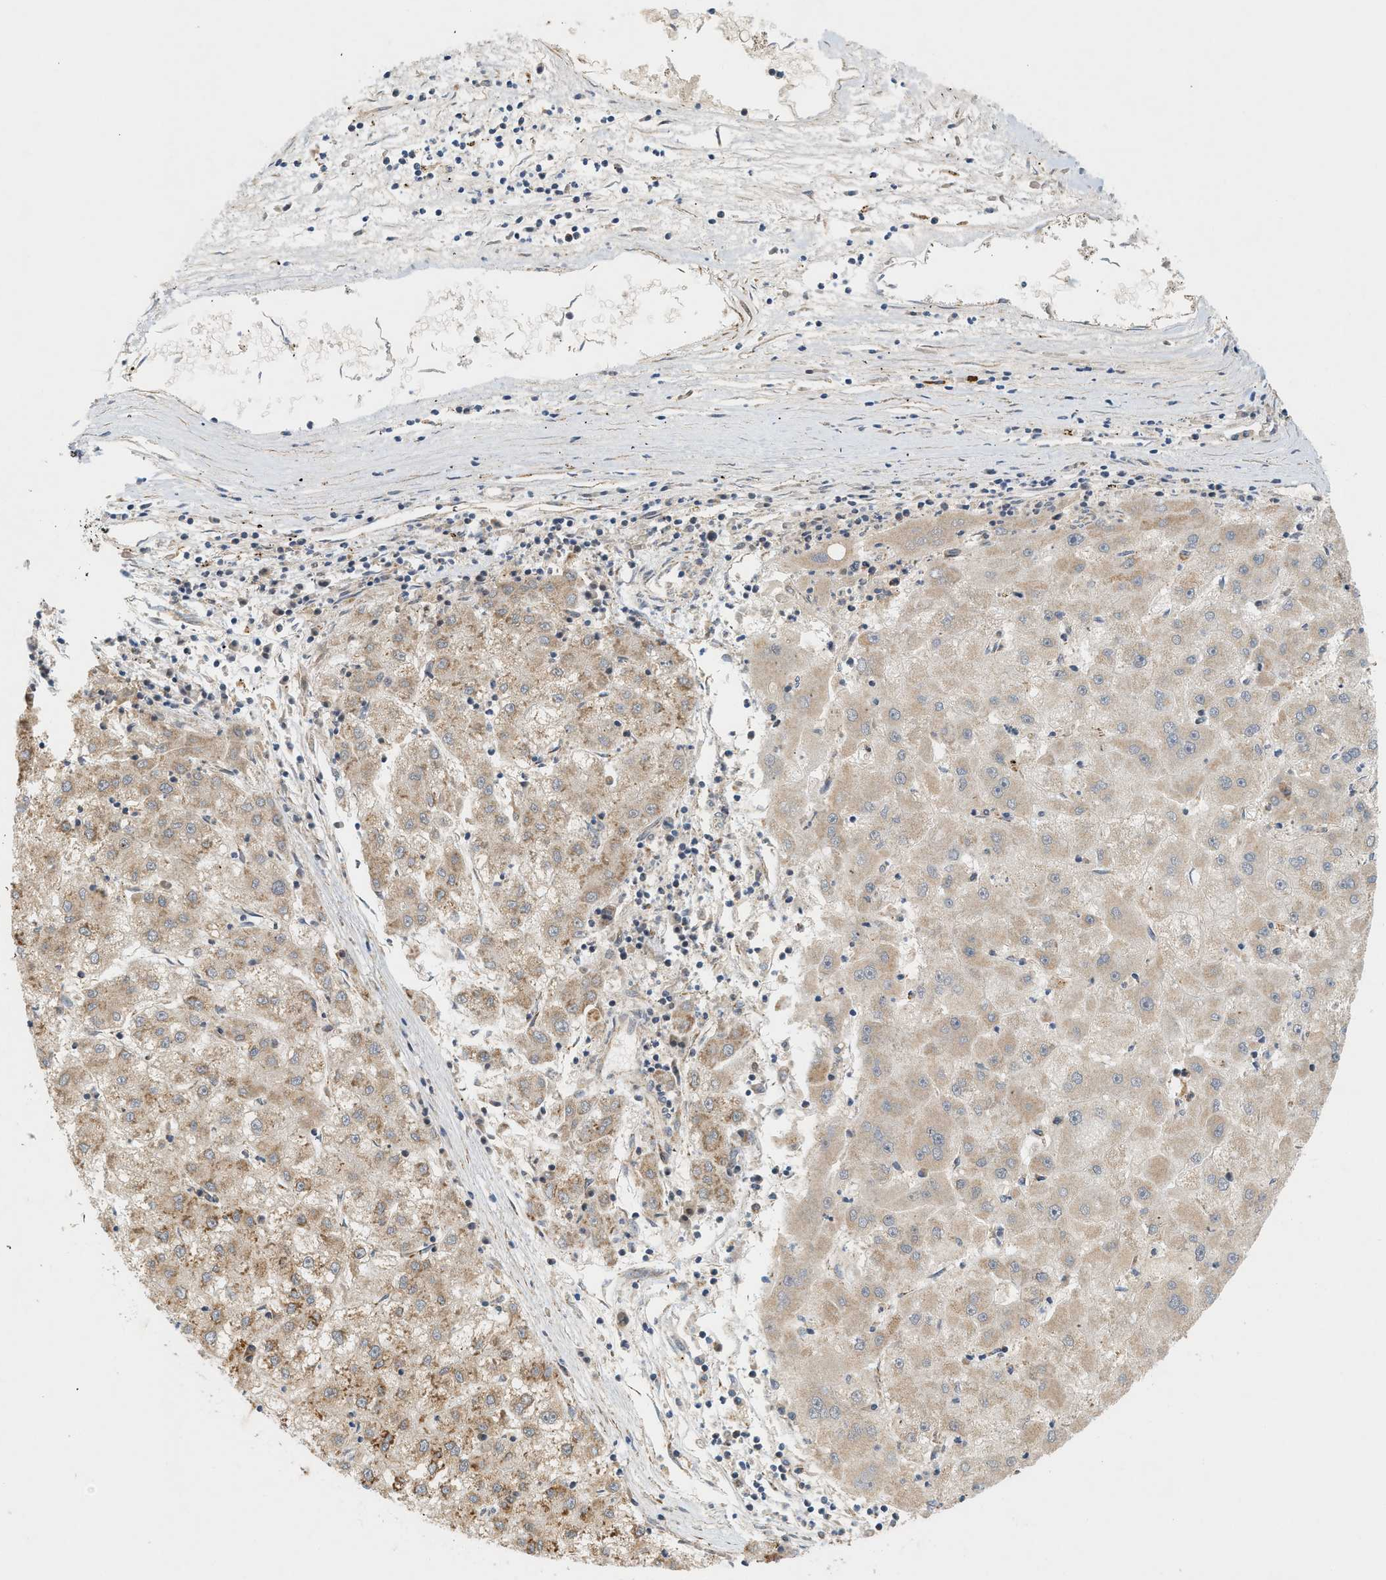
{"staining": {"intensity": "moderate", "quantity": "<25%", "location": "cytoplasmic/membranous"}, "tissue": "liver cancer", "cell_type": "Tumor cells", "image_type": "cancer", "snomed": [{"axis": "morphology", "description": "Carcinoma, Hepatocellular, NOS"}, {"axis": "topography", "description": "Liver"}], "caption": "Protein expression analysis of human liver cancer reveals moderate cytoplasmic/membranous staining in approximately <25% of tumor cells. (Stains: DAB in brown, nuclei in blue, Microscopy: brightfield microscopy at high magnification).", "gene": "MCU", "patient": {"sex": "male", "age": 72}}